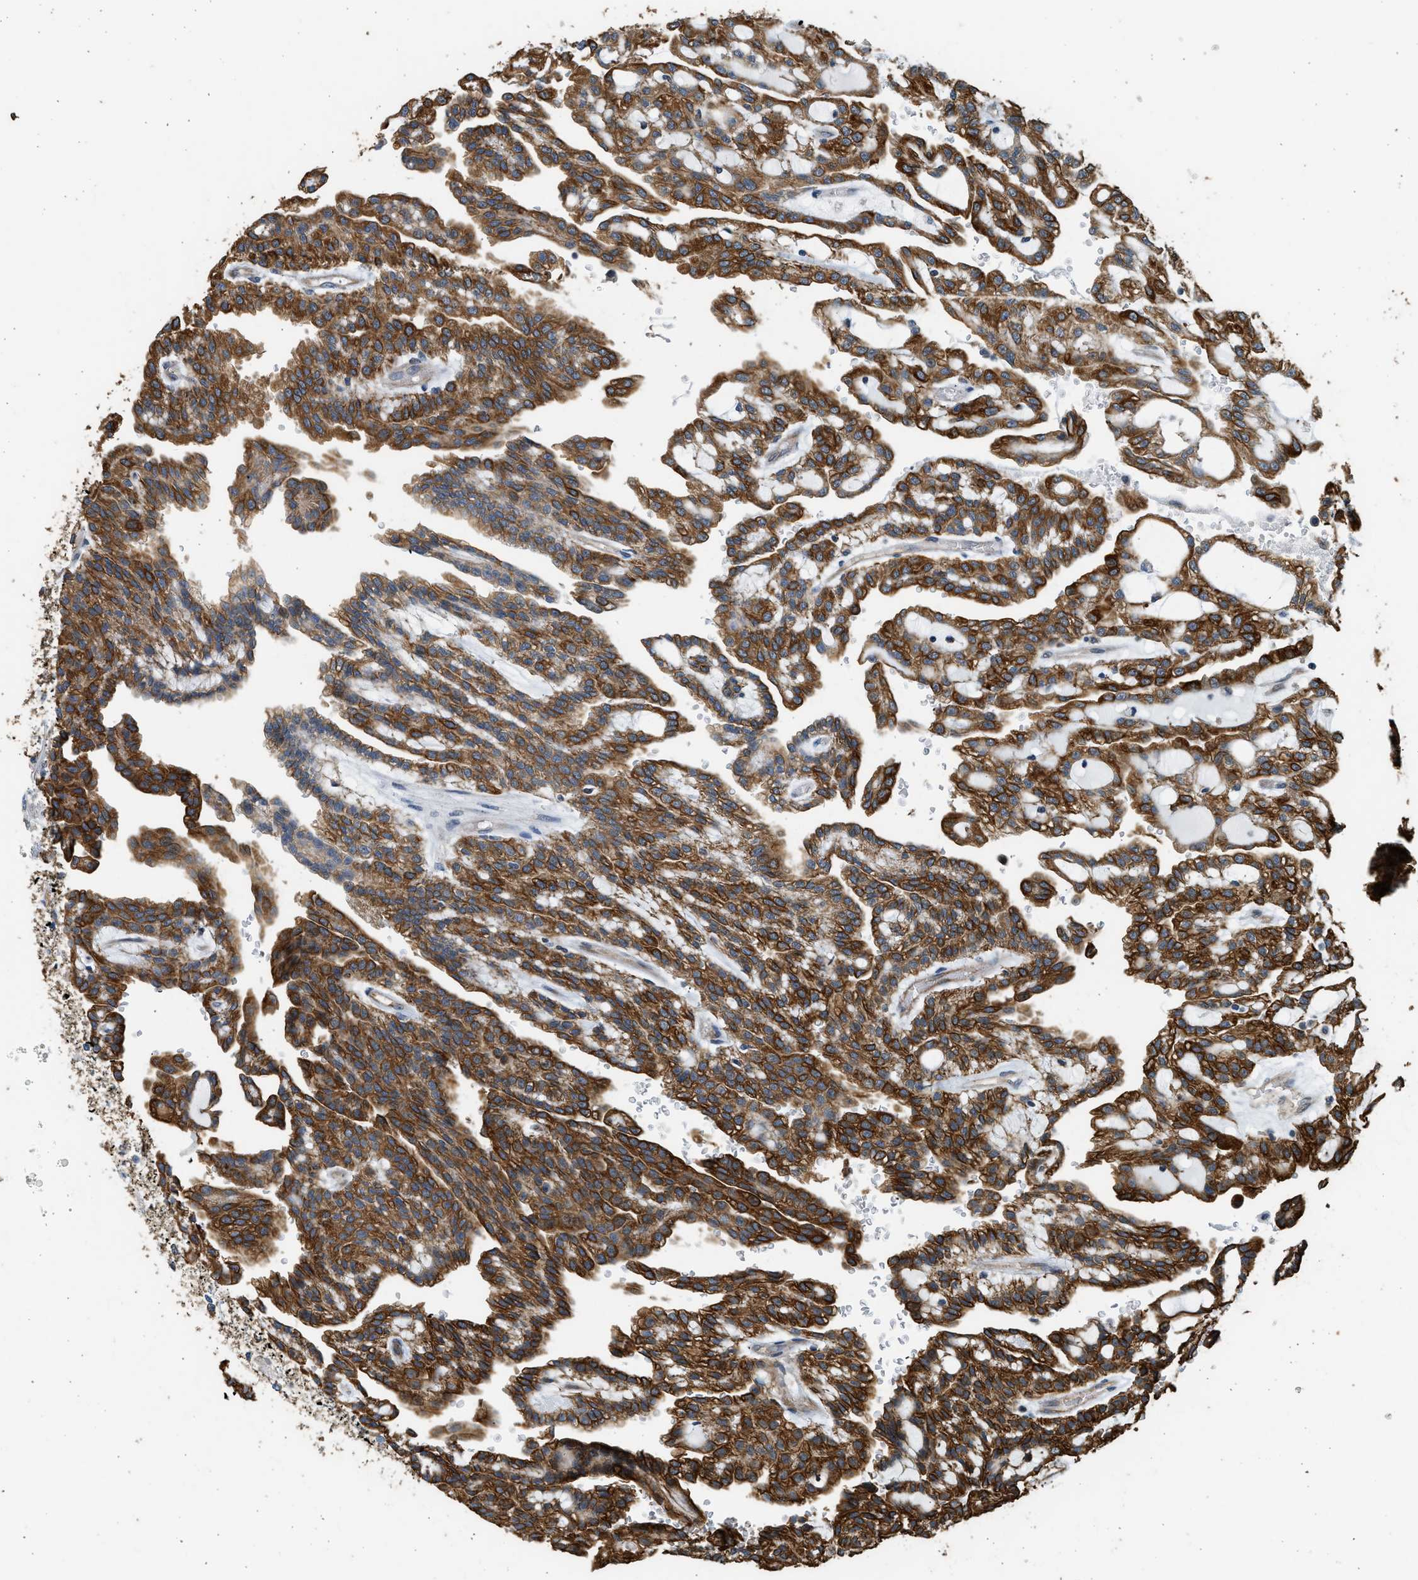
{"staining": {"intensity": "strong", "quantity": ">75%", "location": "cytoplasmic/membranous"}, "tissue": "renal cancer", "cell_type": "Tumor cells", "image_type": "cancer", "snomed": [{"axis": "morphology", "description": "Adenocarcinoma, NOS"}, {"axis": "topography", "description": "Kidney"}], "caption": "Protein positivity by immunohistochemistry (IHC) reveals strong cytoplasmic/membranous expression in about >75% of tumor cells in renal adenocarcinoma.", "gene": "PCLO", "patient": {"sex": "male", "age": 63}}